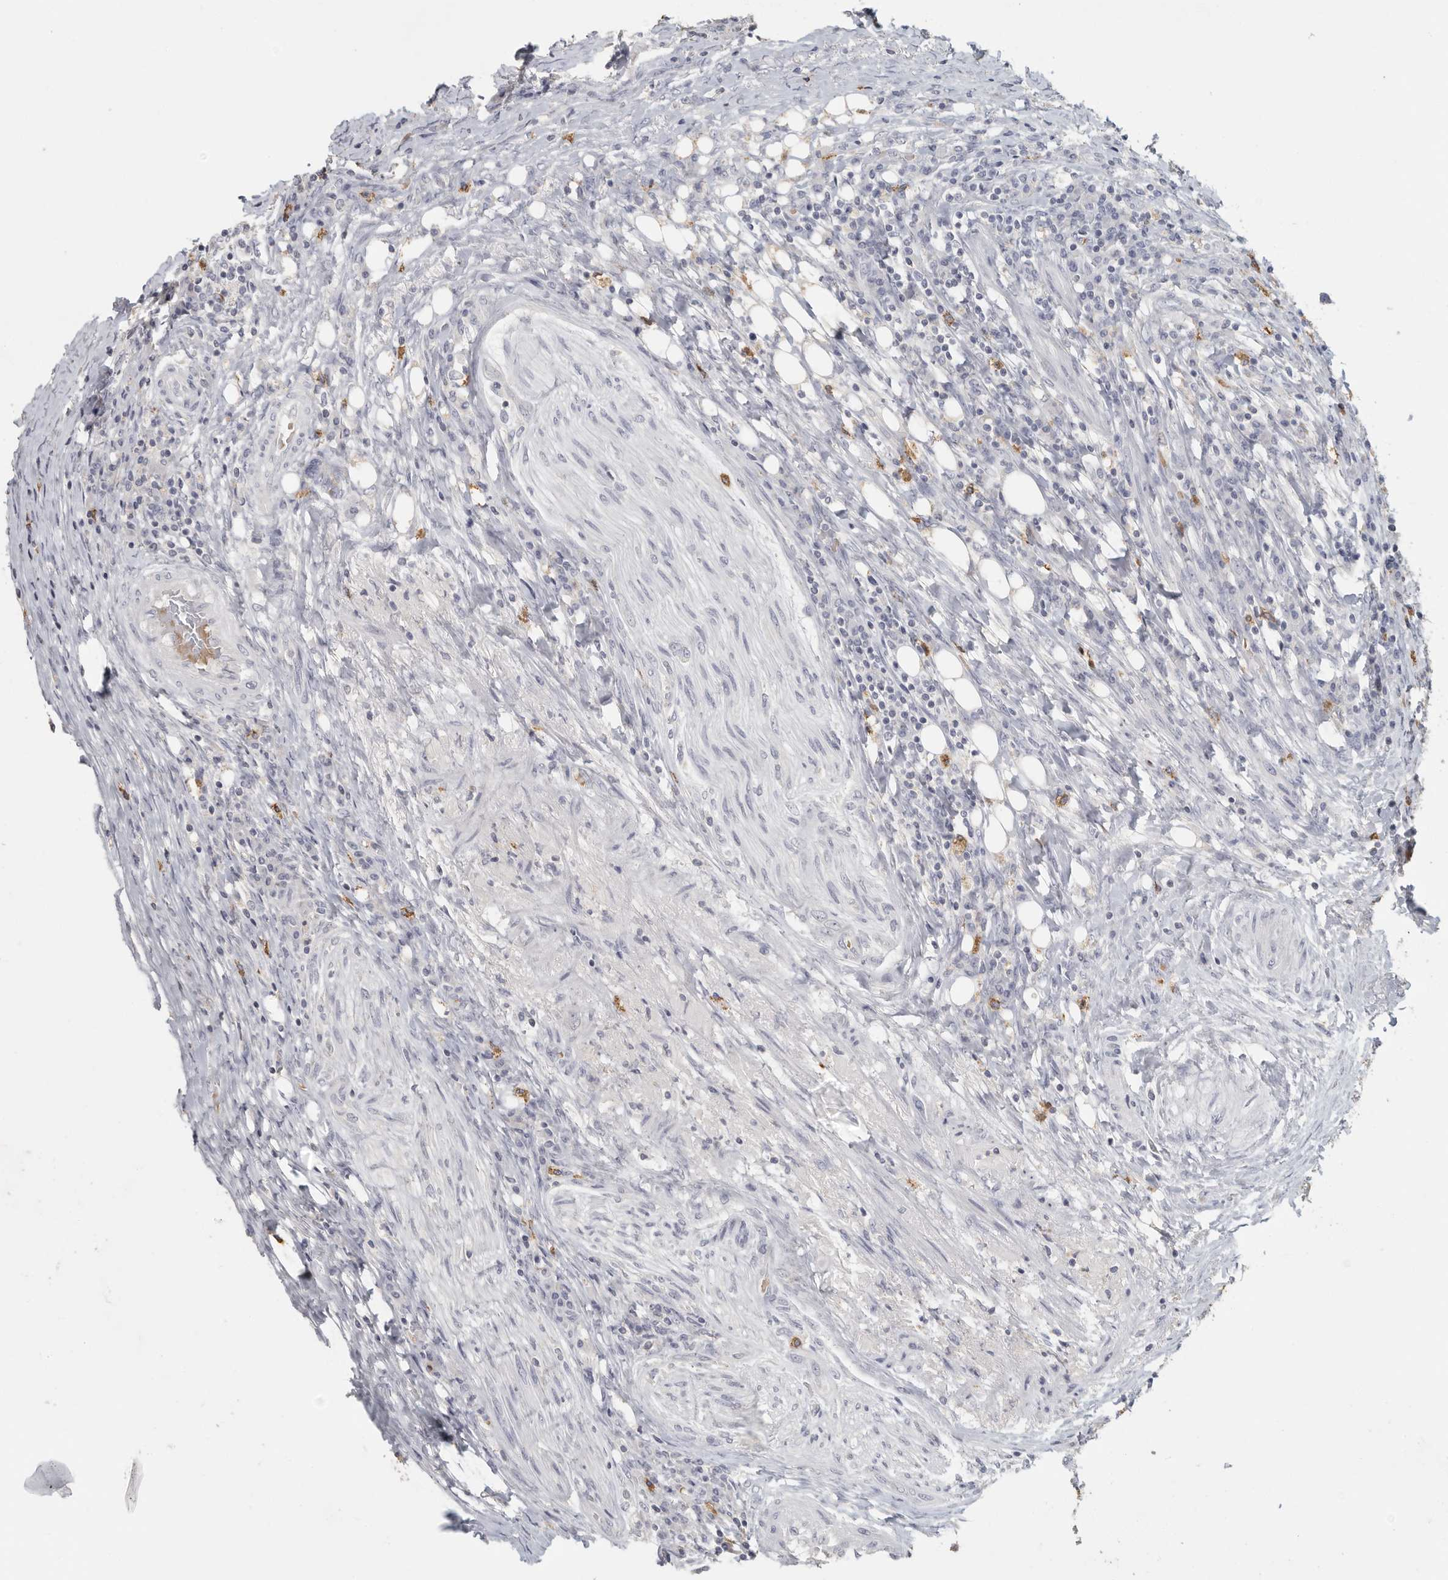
{"staining": {"intensity": "negative", "quantity": "none", "location": "none"}, "tissue": "colorectal cancer", "cell_type": "Tumor cells", "image_type": "cancer", "snomed": [{"axis": "morphology", "description": "Adenocarcinoma, NOS"}, {"axis": "topography", "description": "Colon"}], "caption": "IHC of colorectal adenocarcinoma reveals no positivity in tumor cells.", "gene": "DNAJC11", "patient": {"sex": "male", "age": 83}}